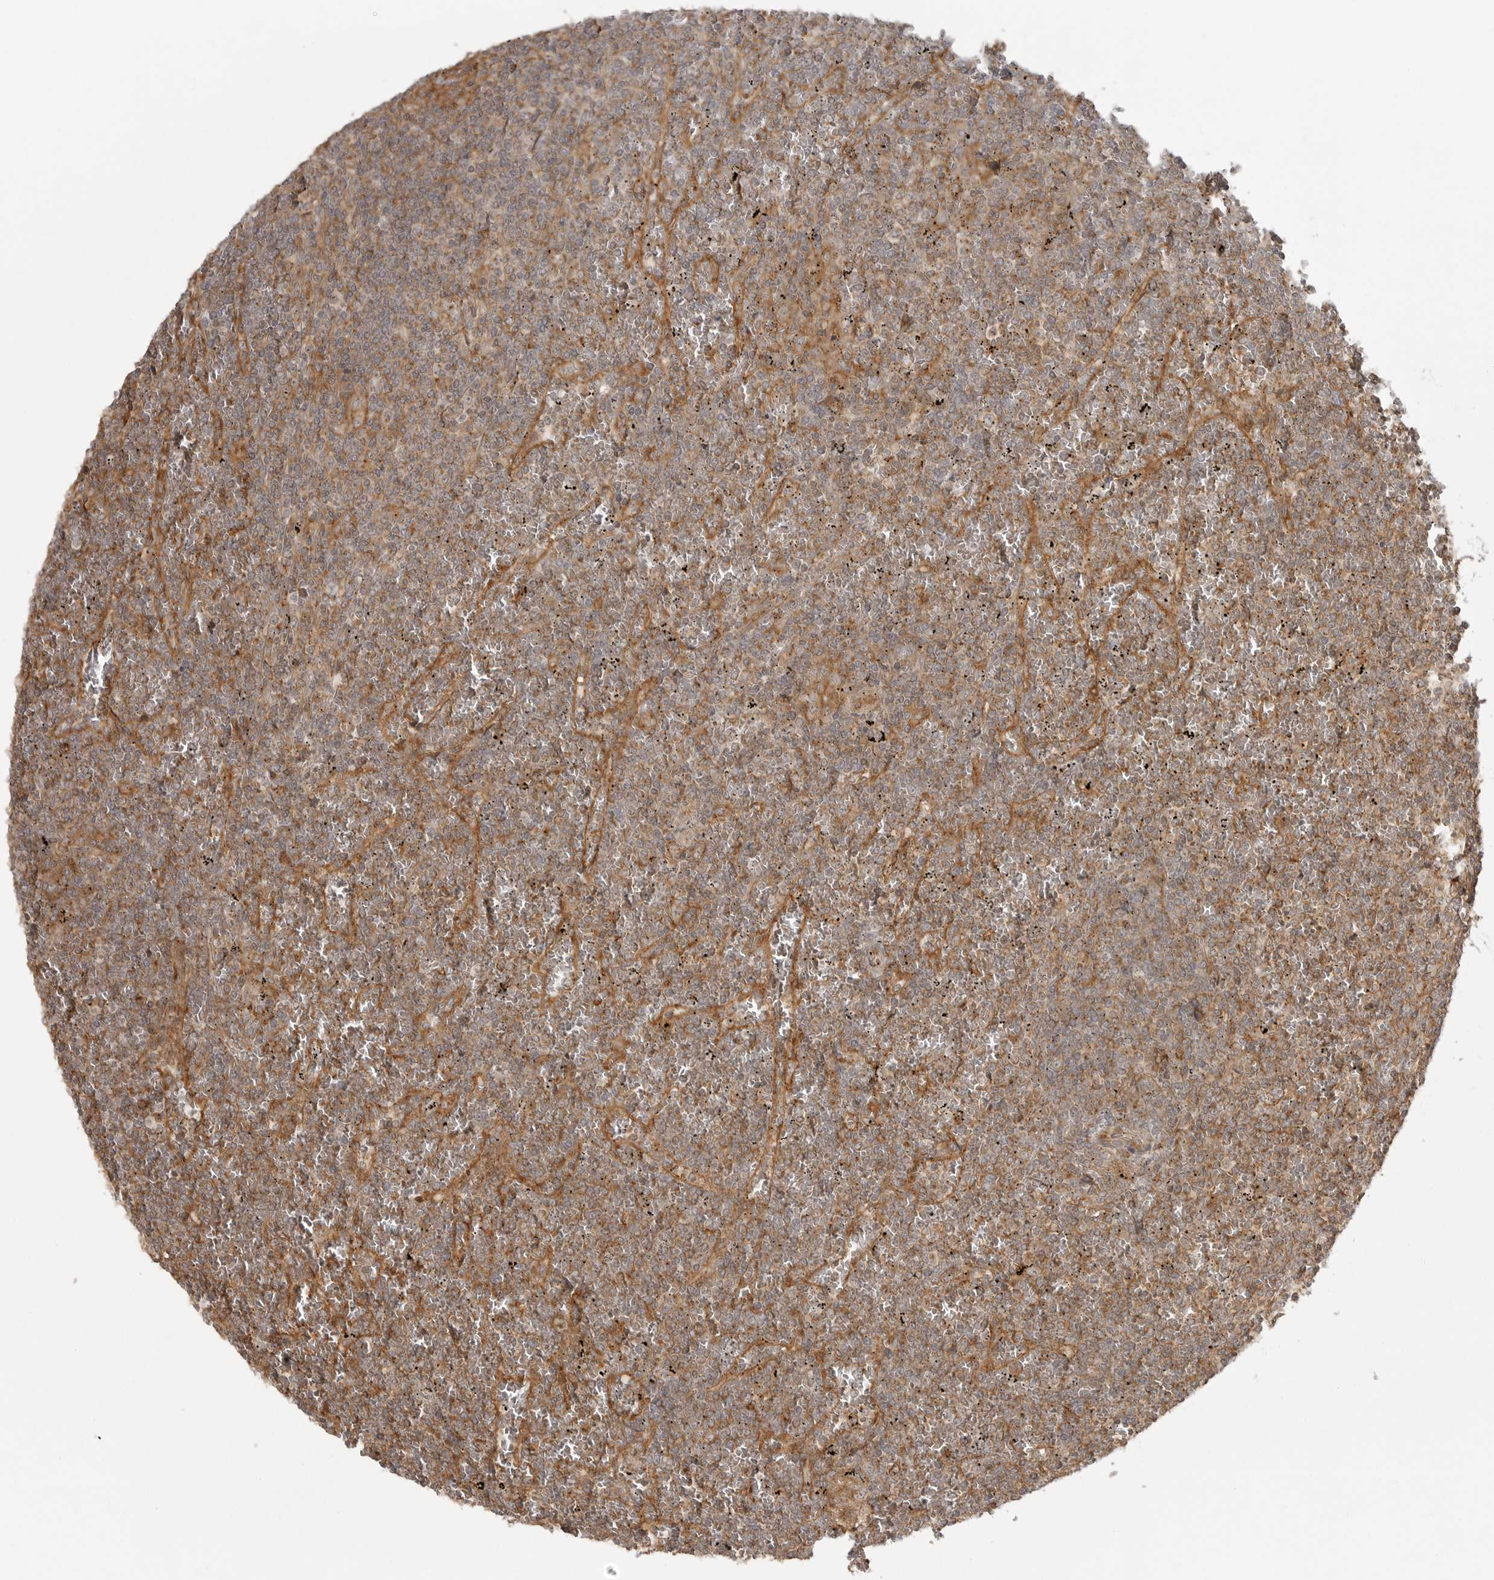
{"staining": {"intensity": "moderate", "quantity": ">75%", "location": "cytoplasmic/membranous"}, "tissue": "lymphoma", "cell_type": "Tumor cells", "image_type": "cancer", "snomed": [{"axis": "morphology", "description": "Malignant lymphoma, non-Hodgkin's type, Low grade"}, {"axis": "topography", "description": "Spleen"}], "caption": "Human lymphoma stained for a protein (brown) shows moderate cytoplasmic/membranous positive staining in approximately >75% of tumor cells.", "gene": "FAT3", "patient": {"sex": "female", "age": 19}}